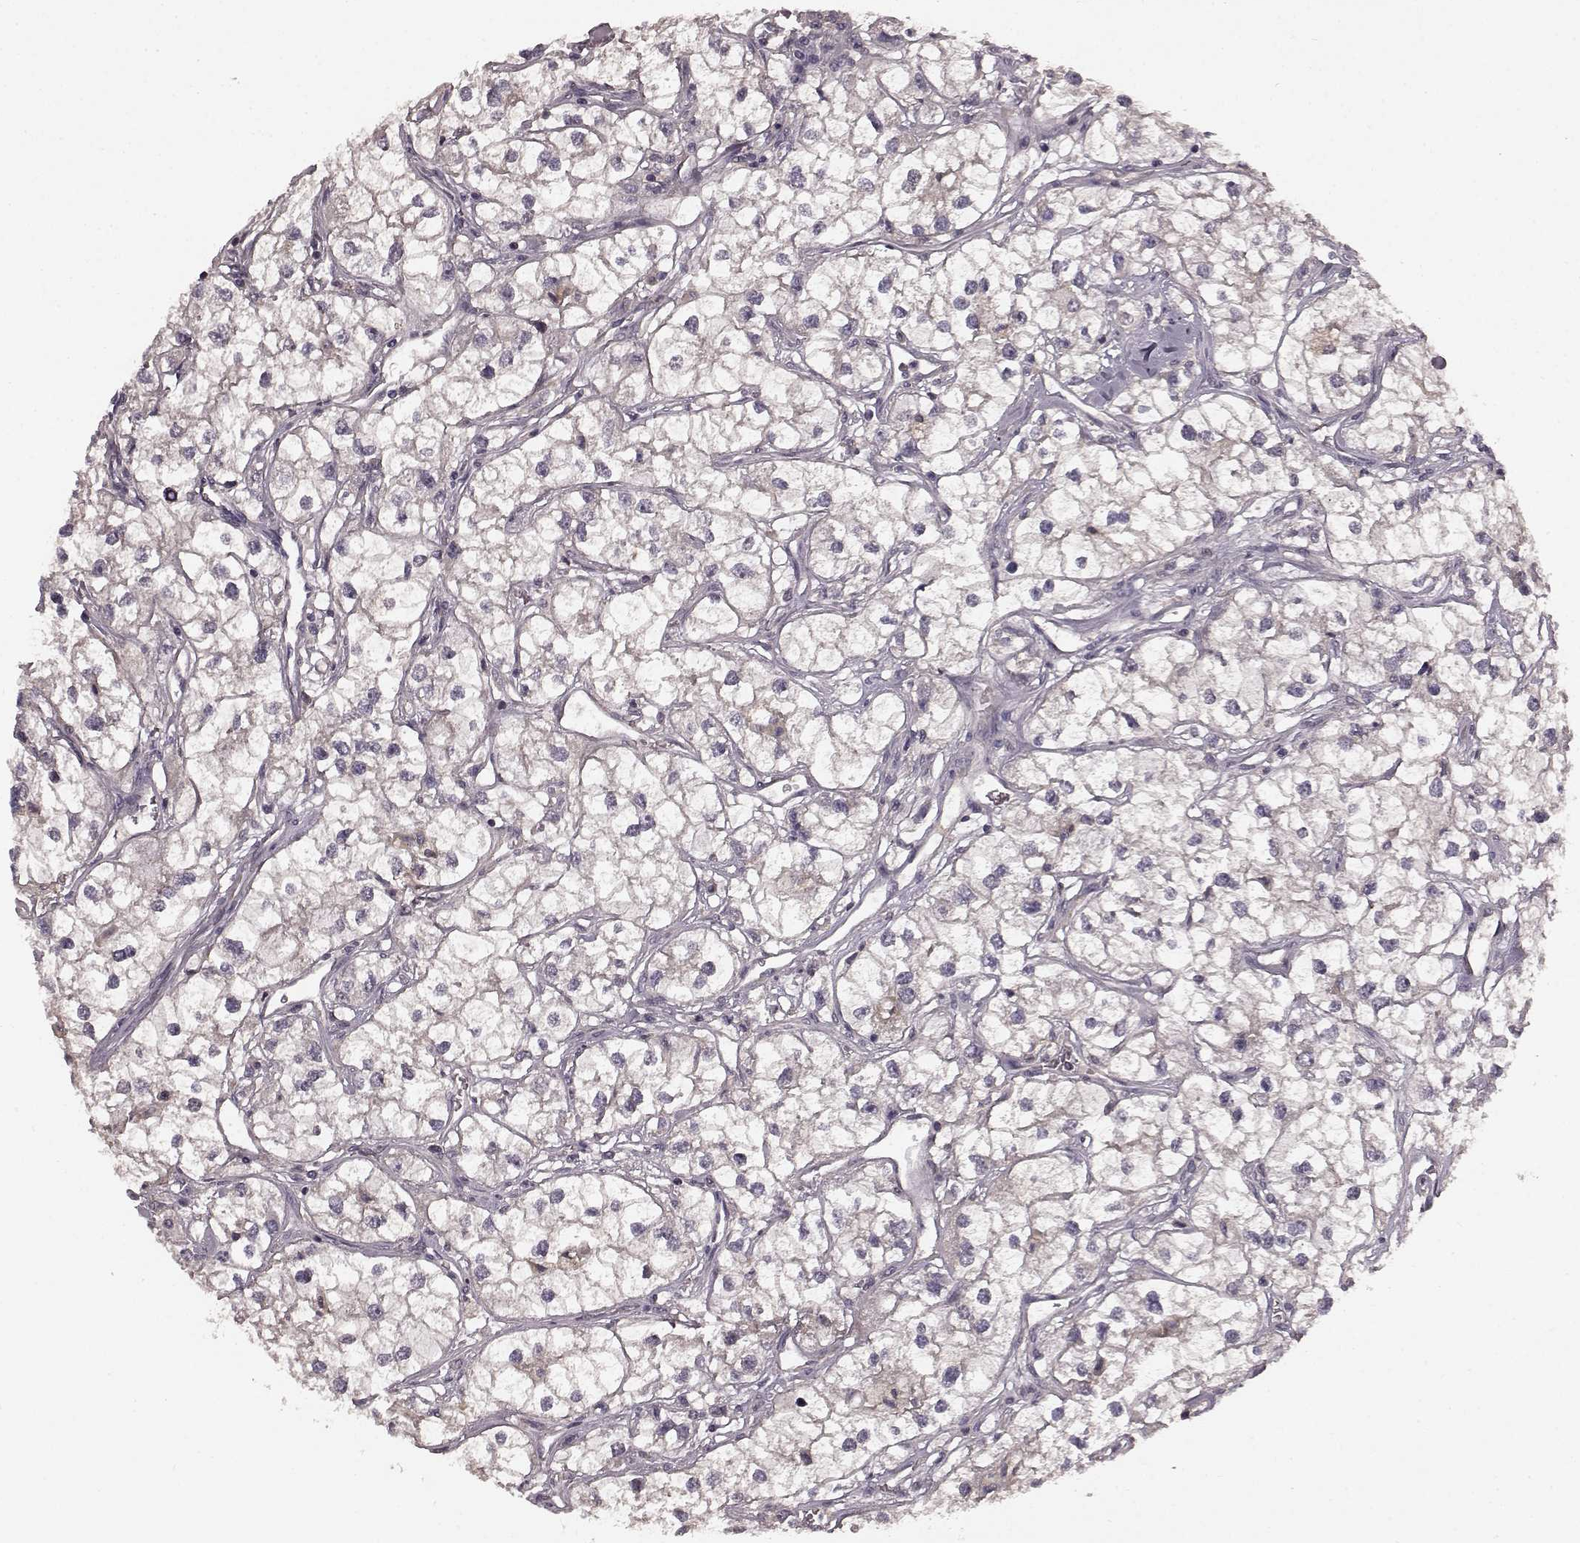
{"staining": {"intensity": "negative", "quantity": "none", "location": "none"}, "tissue": "renal cancer", "cell_type": "Tumor cells", "image_type": "cancer", "snomed": [{"axis": "morphology", "description": "Adenocarcinoma, NOS"}, {"axis": "topography", "description": "Kidney"}], "caption": "Immunohistochemistry photomicrograph of neoplastic tissue: adenocarcinoma (renal) stained with DAB (3,3'-diaminobenzidine) reveals no significant protein positivity in tumor cells. Nuclei are stained in blue.", "gene": "SLC22A18", "patient": {"sex": "male", "age": 59}}